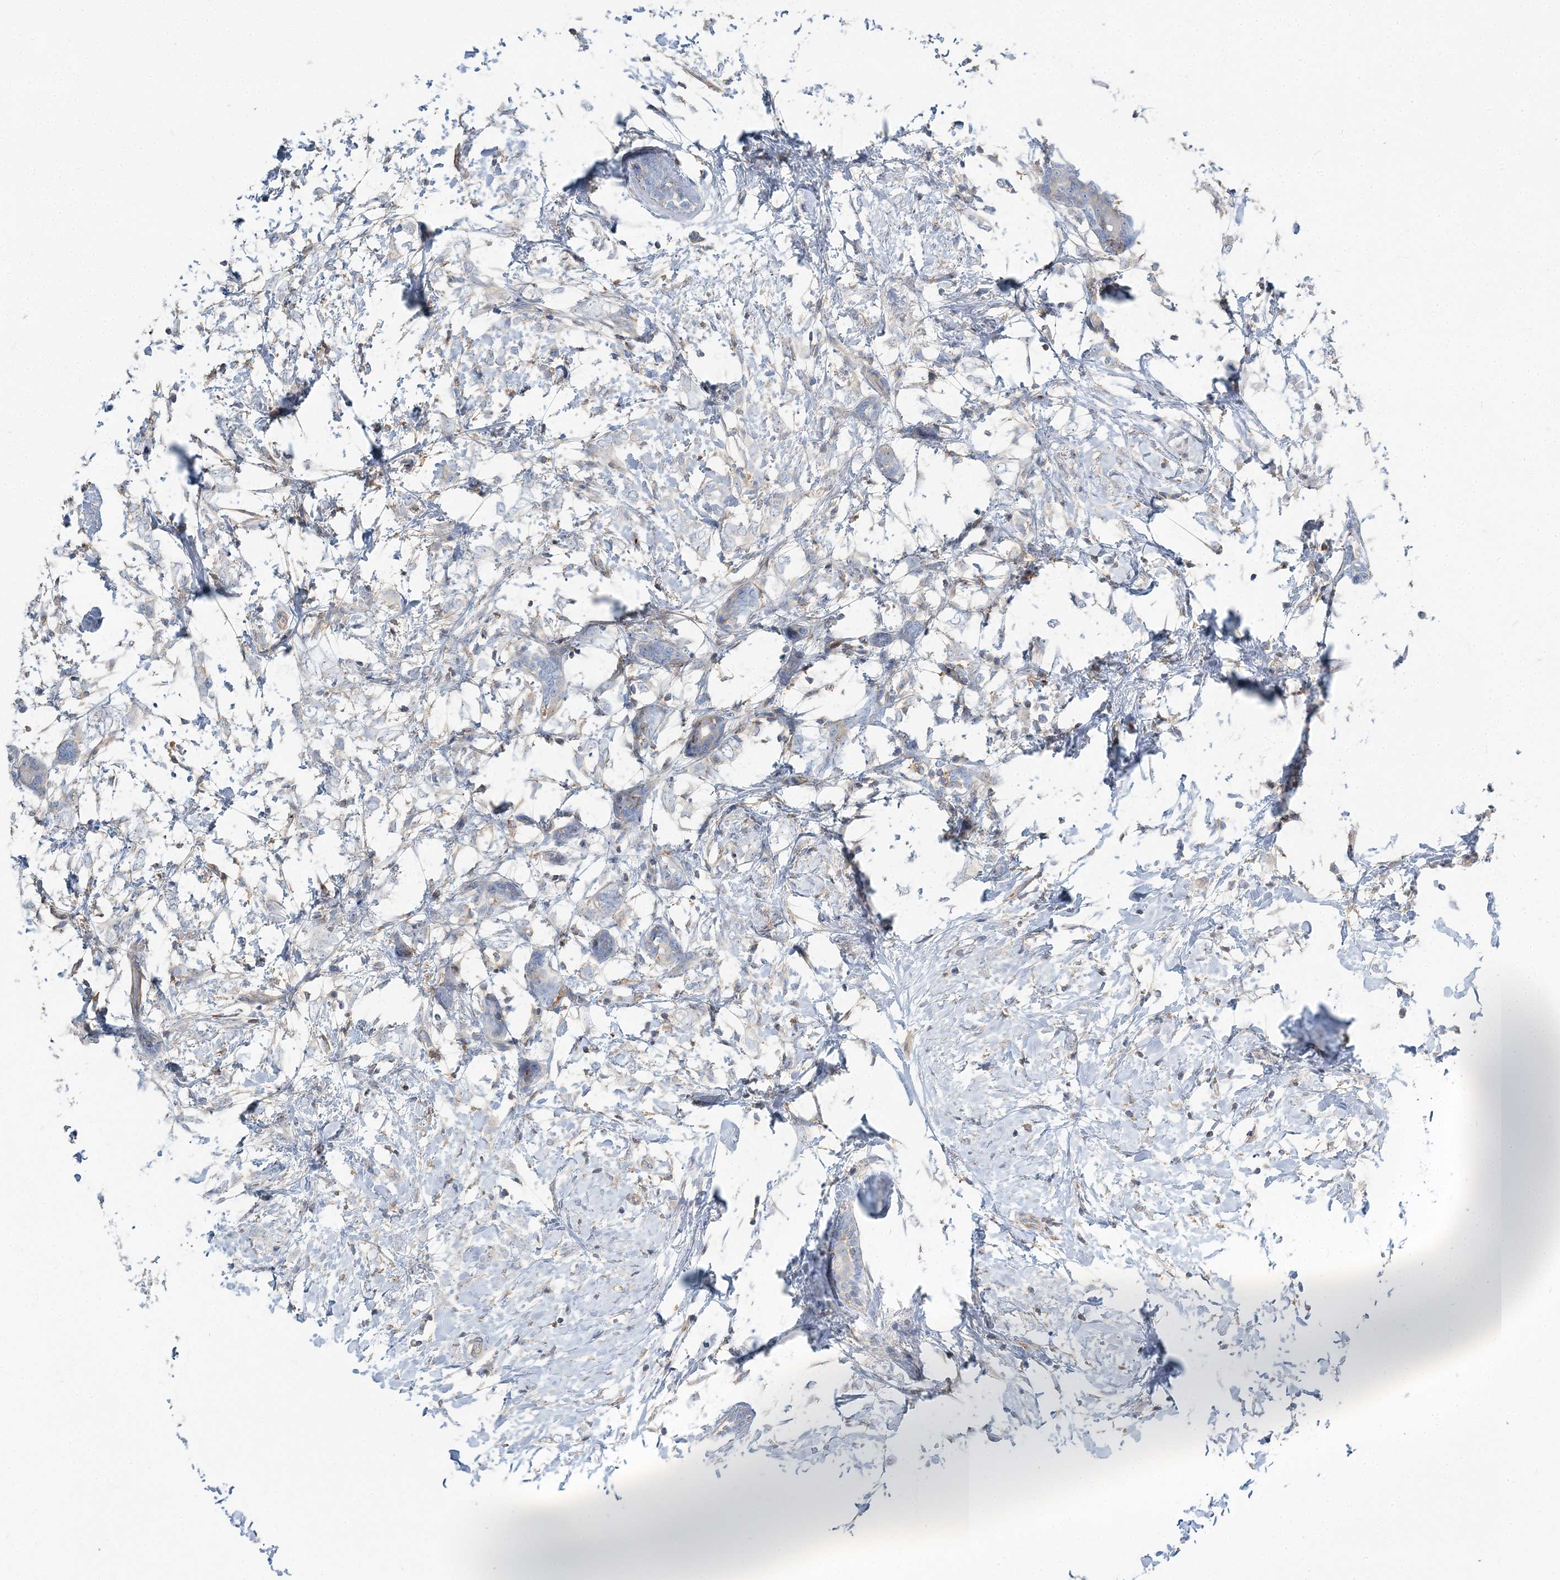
{"staining": {"intensity": "negative", "quantity": "none", "location": "none"}, "tissue": "breast cancer", "cell_type": "Tumor cells", "image_type": "cancer", "snomed": [{"axis": "morphology", "description": "Normal tissue, NOS"}, {"axis": "morphology", "description": "Lobular carcinoma"}, {"axis": "topography", "description": "Breast"}], "caption": "Immunohistochemistry of lobular carcinoma (breast) reveals no positivity in tumor cells. (DAB IHC visualized using brightfield microscopy, high magnification).", "gene": "CUEDC2", "patient": {"sex": "female", "age": 47}}